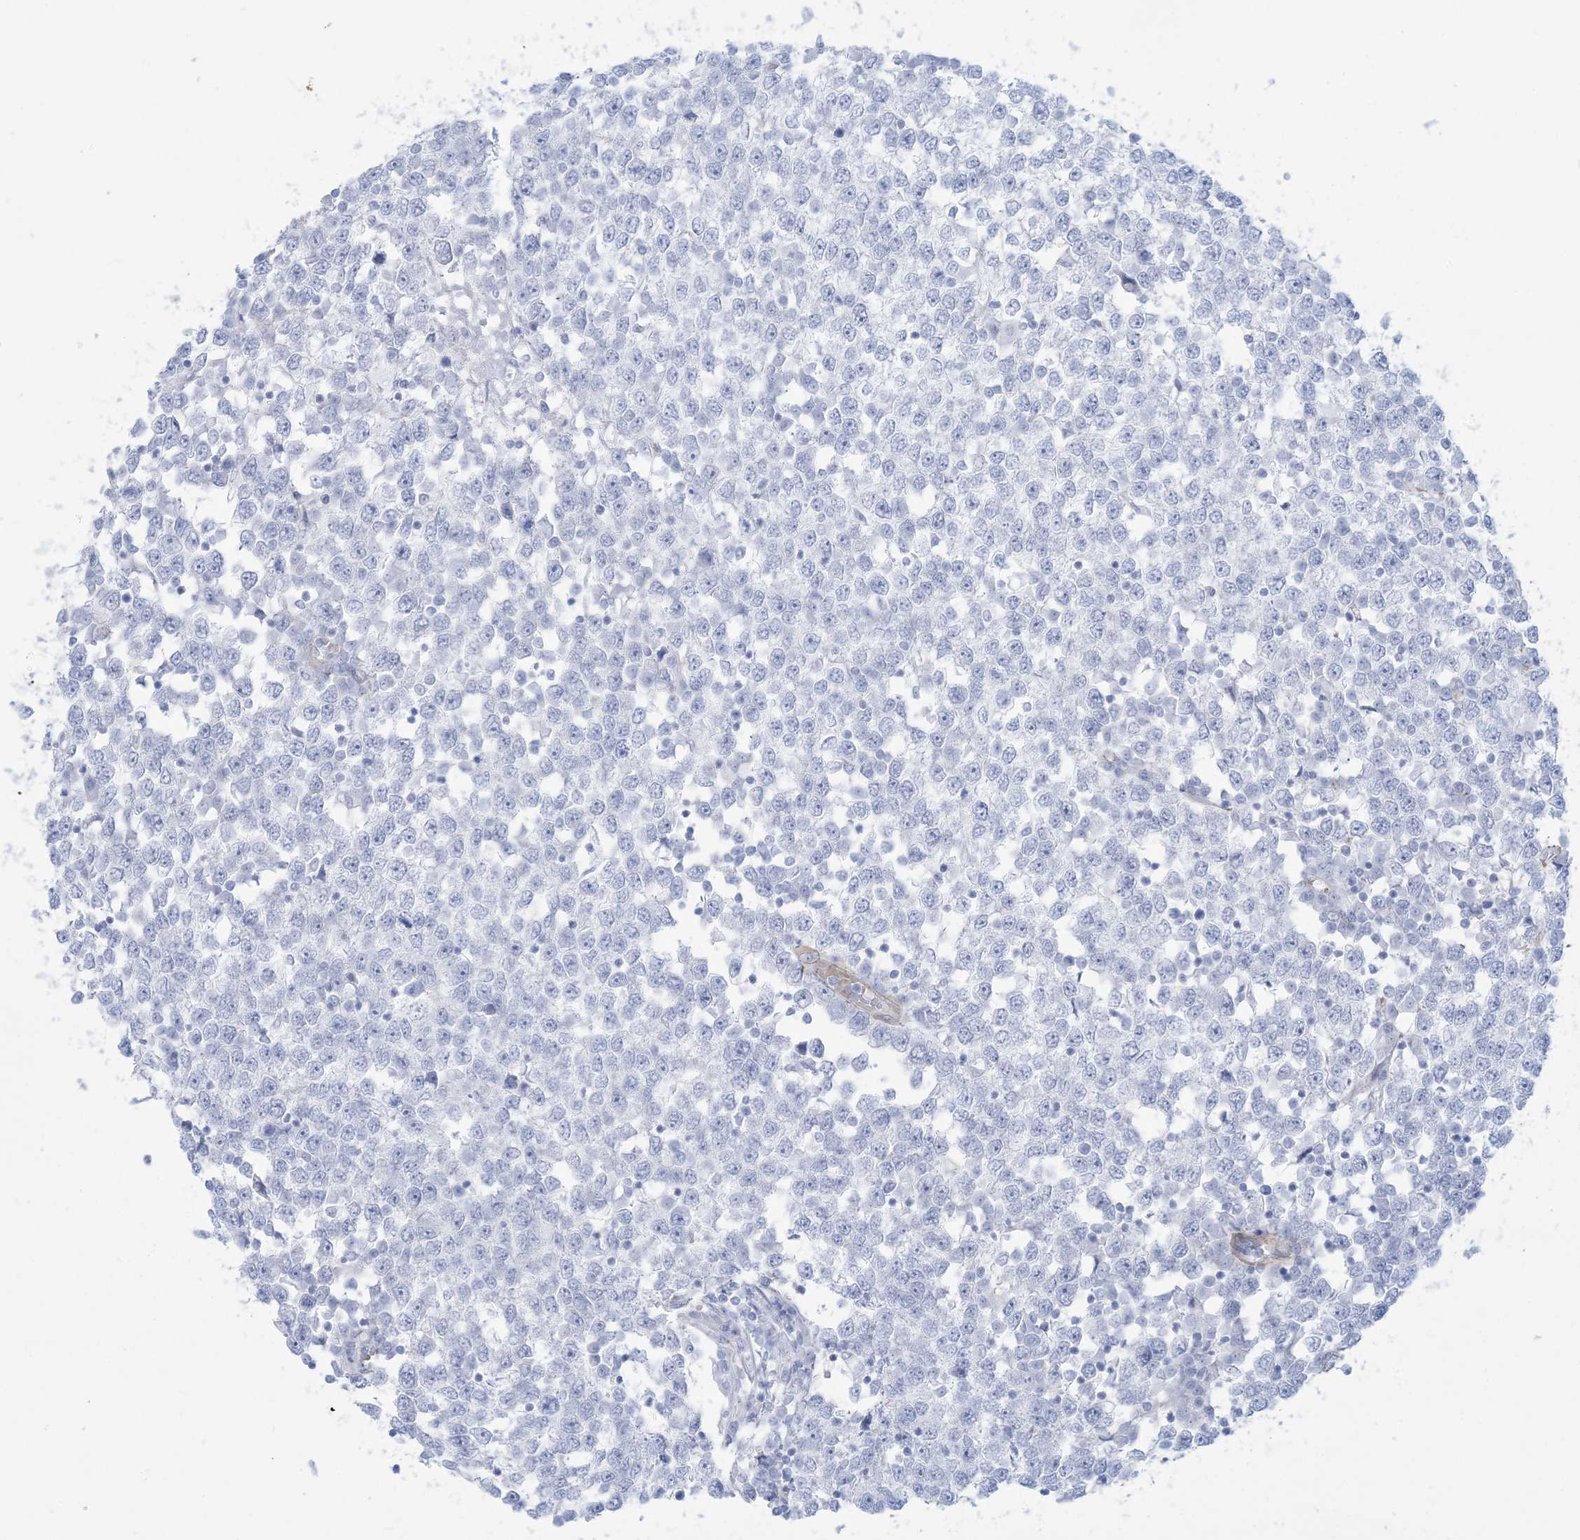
{"staining": {"intensity": "negative", "quantity": "none", "location": "none"}, "tissue": "testis cancer", "cell_type": "Tumor cells", "image_type": "cancer", "snomed": [{"axis": "morphology", "description": "Seminoma, NOS"}, {"axis": "topography", "description": "Testis"}], "caption": "Micrograph shows no significant protein staining in tumor cells of testis seminoma.", "gene": "AGXT", "patient": {"sex": "male", "age": 65}}